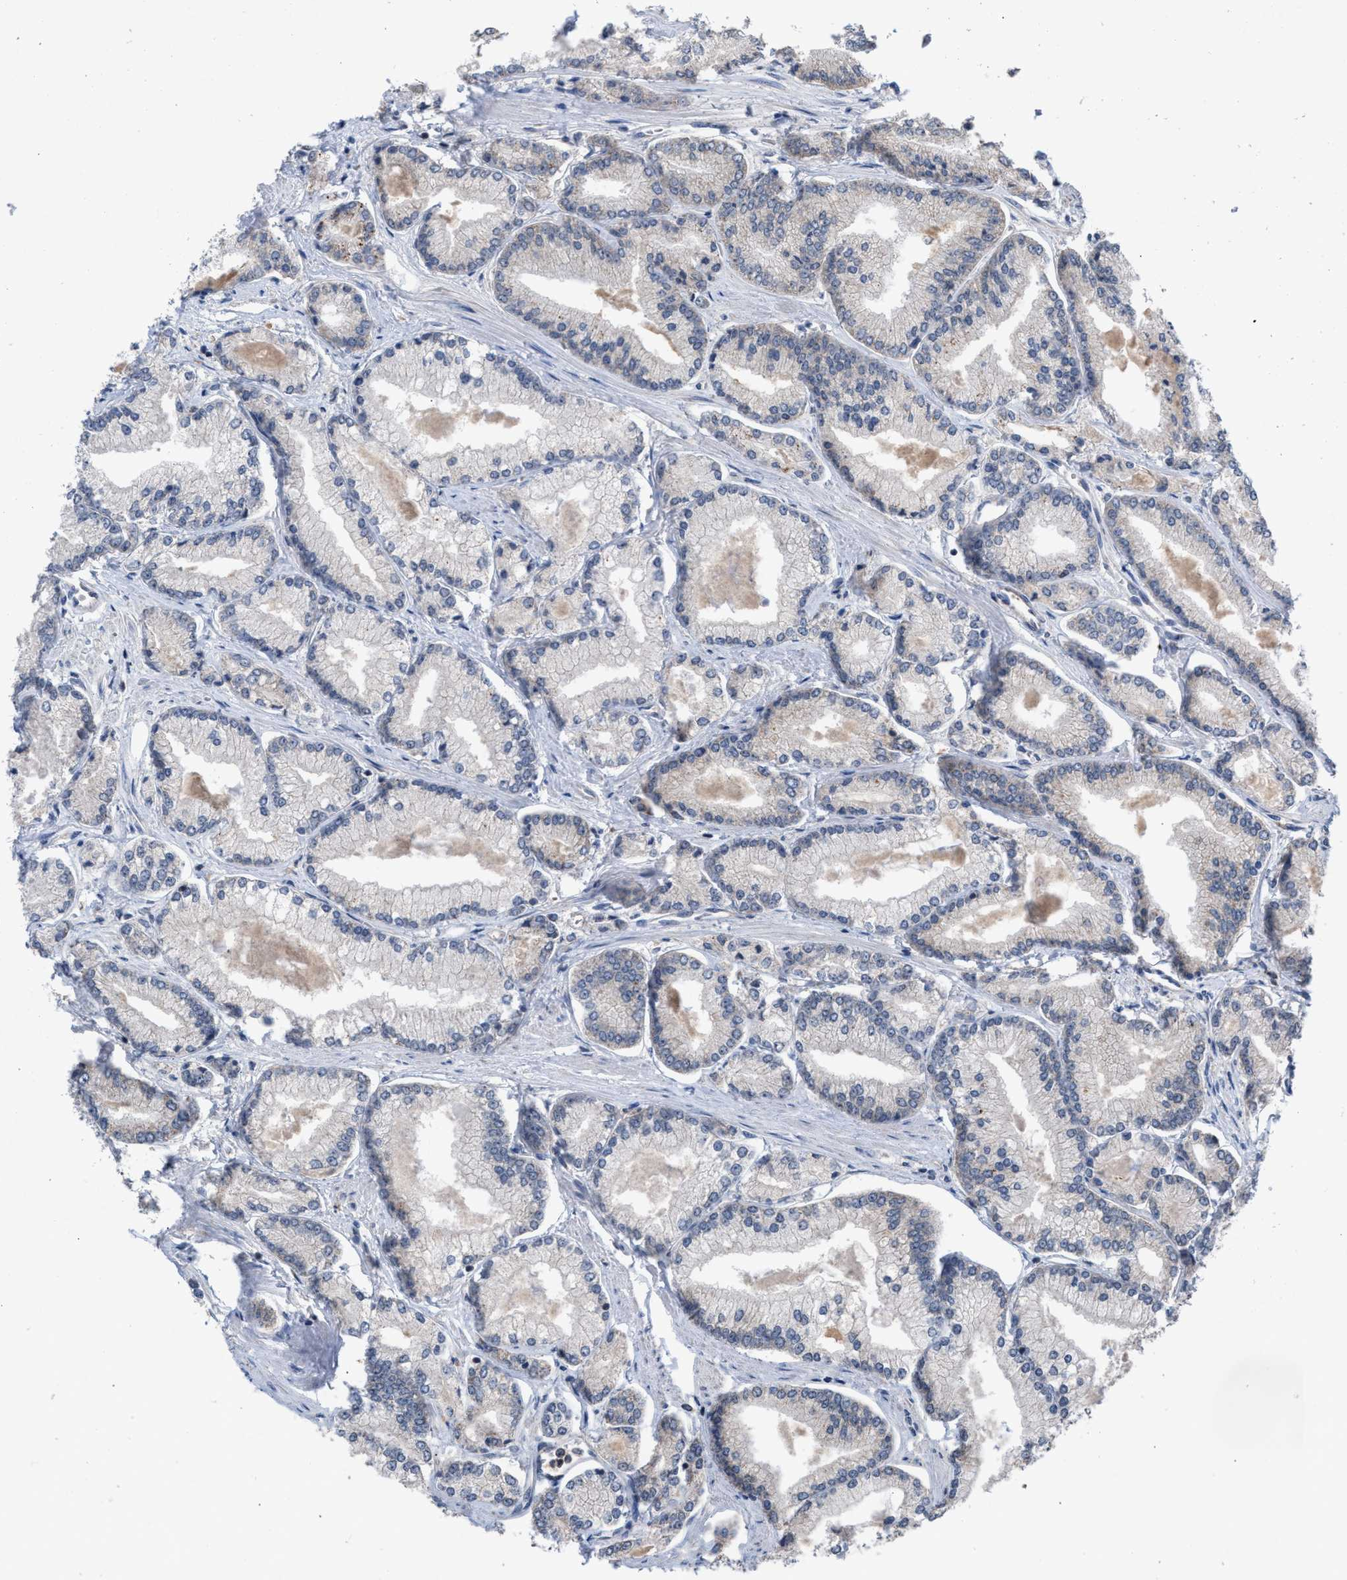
{"staining": {"intensity": "negative", "quantity": "none", "location": "none"}, "tissue": "prostate cancer", "cell_type": "Tumor cells", "image_type": "cancer", "snomed": [{"axis": "morphology", "description": "Adenocarcinoma, Low grade"}, {"axis": "topography", "description": "Prostate"}], "caption": "A micrograph of human prostate cancer (low-grade adenocarcinoma) is negative for staining in tumor cells.", "gene": "C9orf78", "patient": {"sex": "male", "age": 52}}